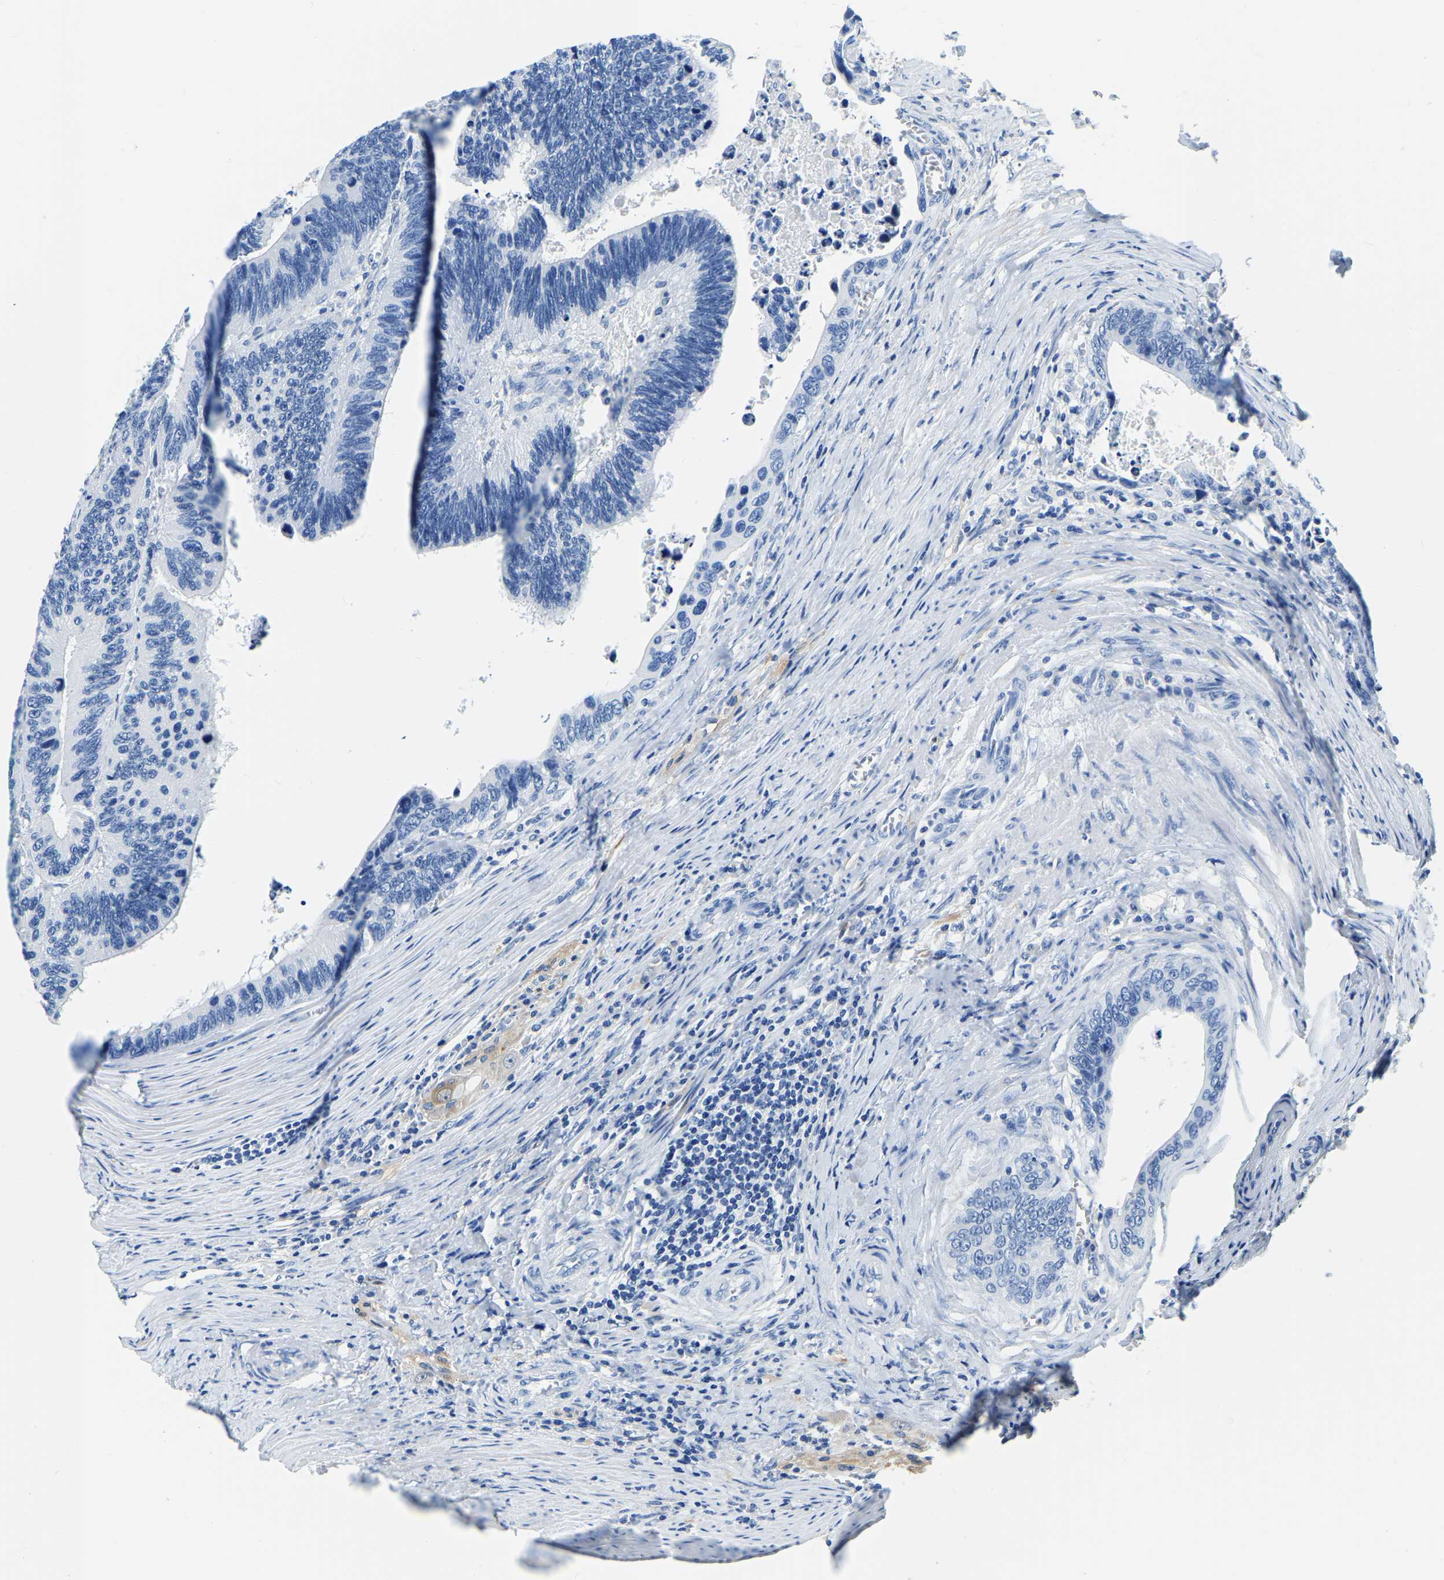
{"staining": {"intensity": "negative", "quantity": "none", "location": "none"}, "tissue": "colorectal cancer", "cell_type": "Tumor cells", "image_type": "cancer", "snomed": [{"axis": "morphology", "description": "Adenocarcinoma, NOS"}, {"axis": "topography", "description": "Colon"}], "caption": "Immunohistochemistry of colorectal adenocarcinoma demonstrates no expression in tumor cells.", "gene": "ZDHHC13", "patient": {"sex": "male", "age": 72}}